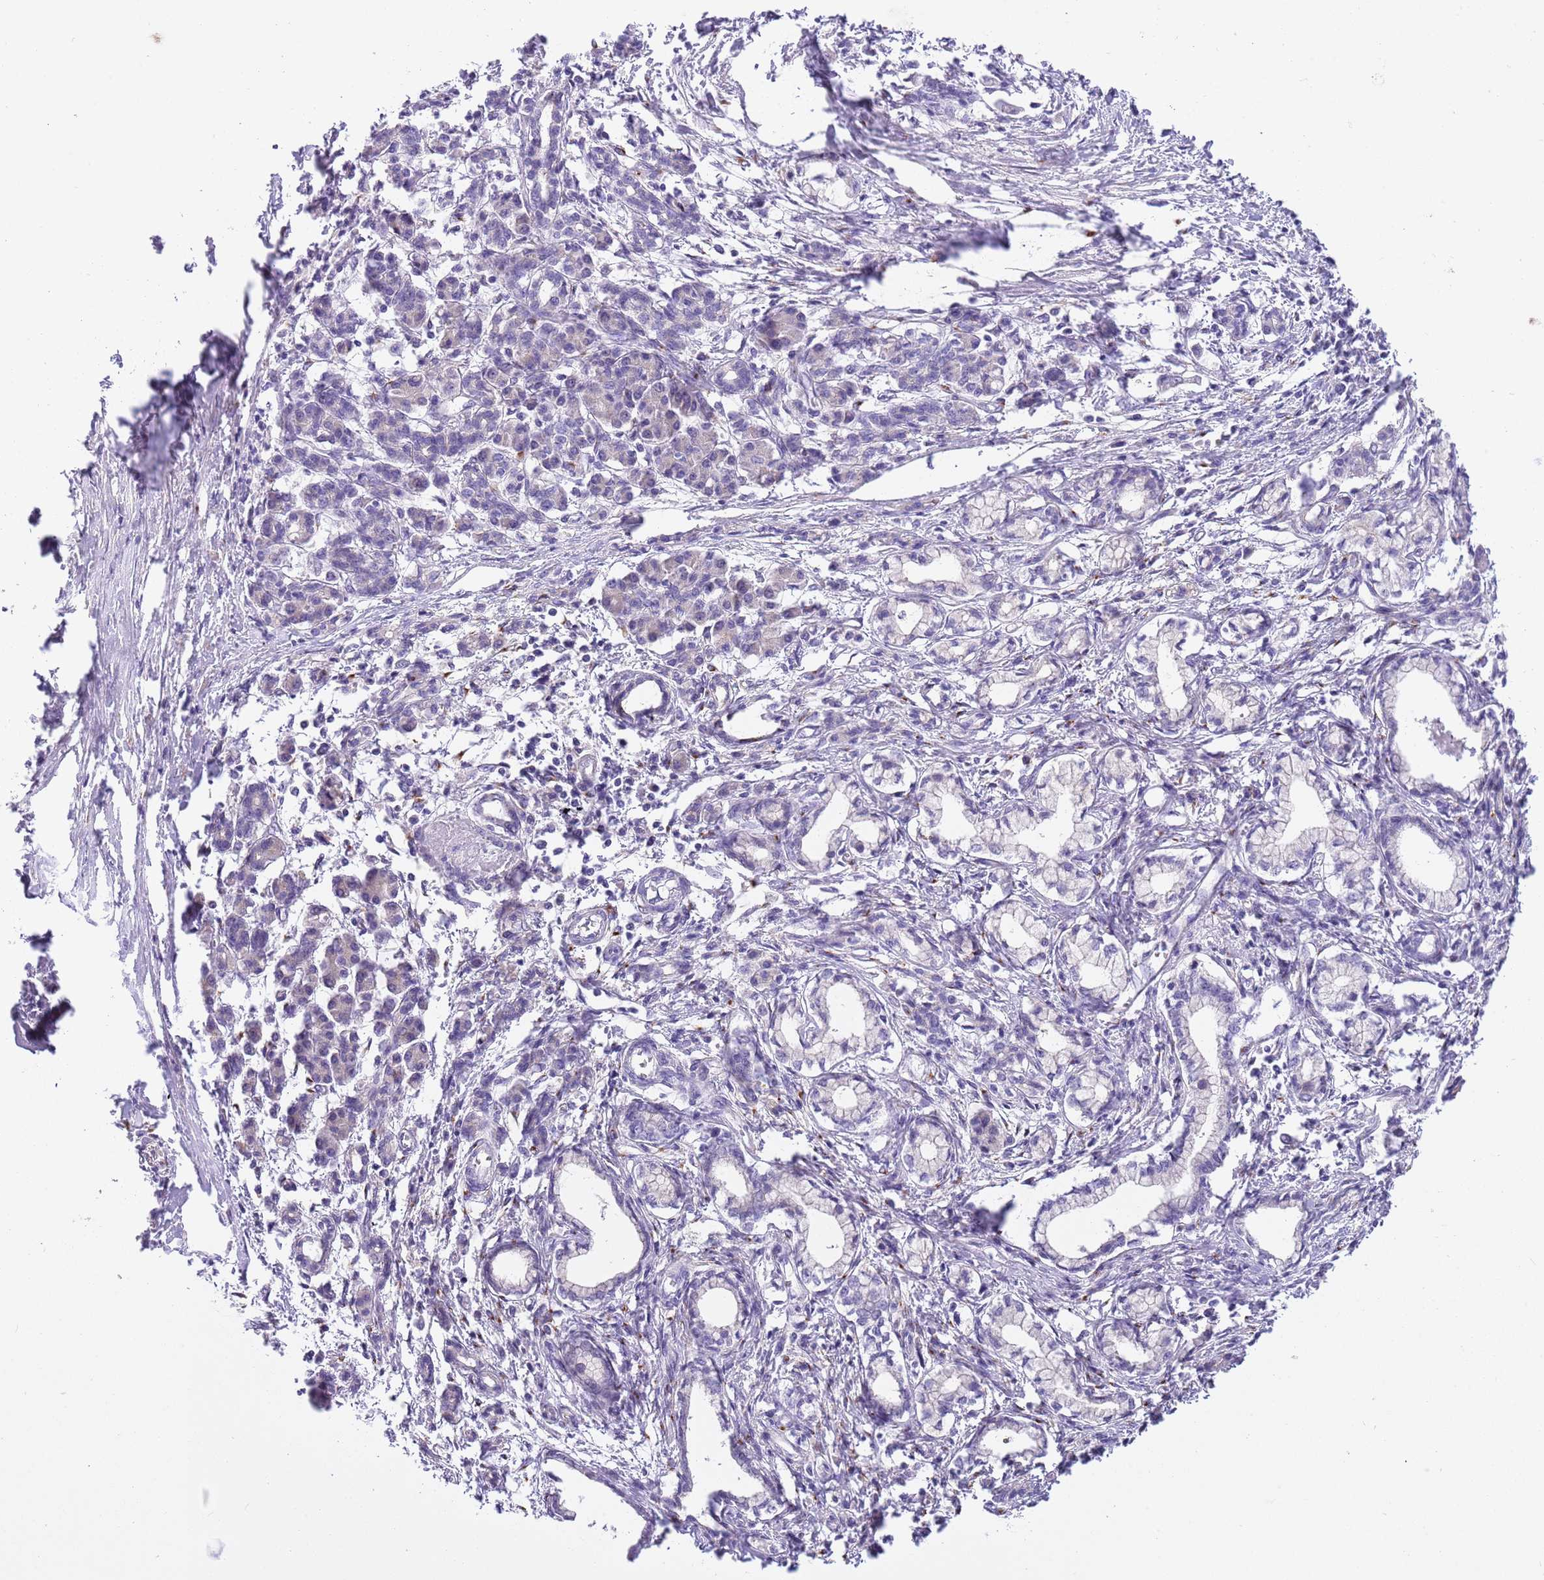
{"staining": {"intensity": "negative", "quantity": "none", "location": "none"}, "tissue": "pancreatic cancer", "cell_type": "Tumor cells", "image_type": "cancer", "snomed": [{"axis": "morphology", "description": "Adenocarcinoma, NOS"}, {"axis": "topography", "description": "Pancreas"}], "caption": "High magnification brightfield microscopy of pancreatic adenocarcinoma stained with DAB (brown) and counterstained with hematoxylin (blue): tumor cells show no significant staining.", "gene": "CFAP73", "patient": {"sex": "female", "age": 55}}